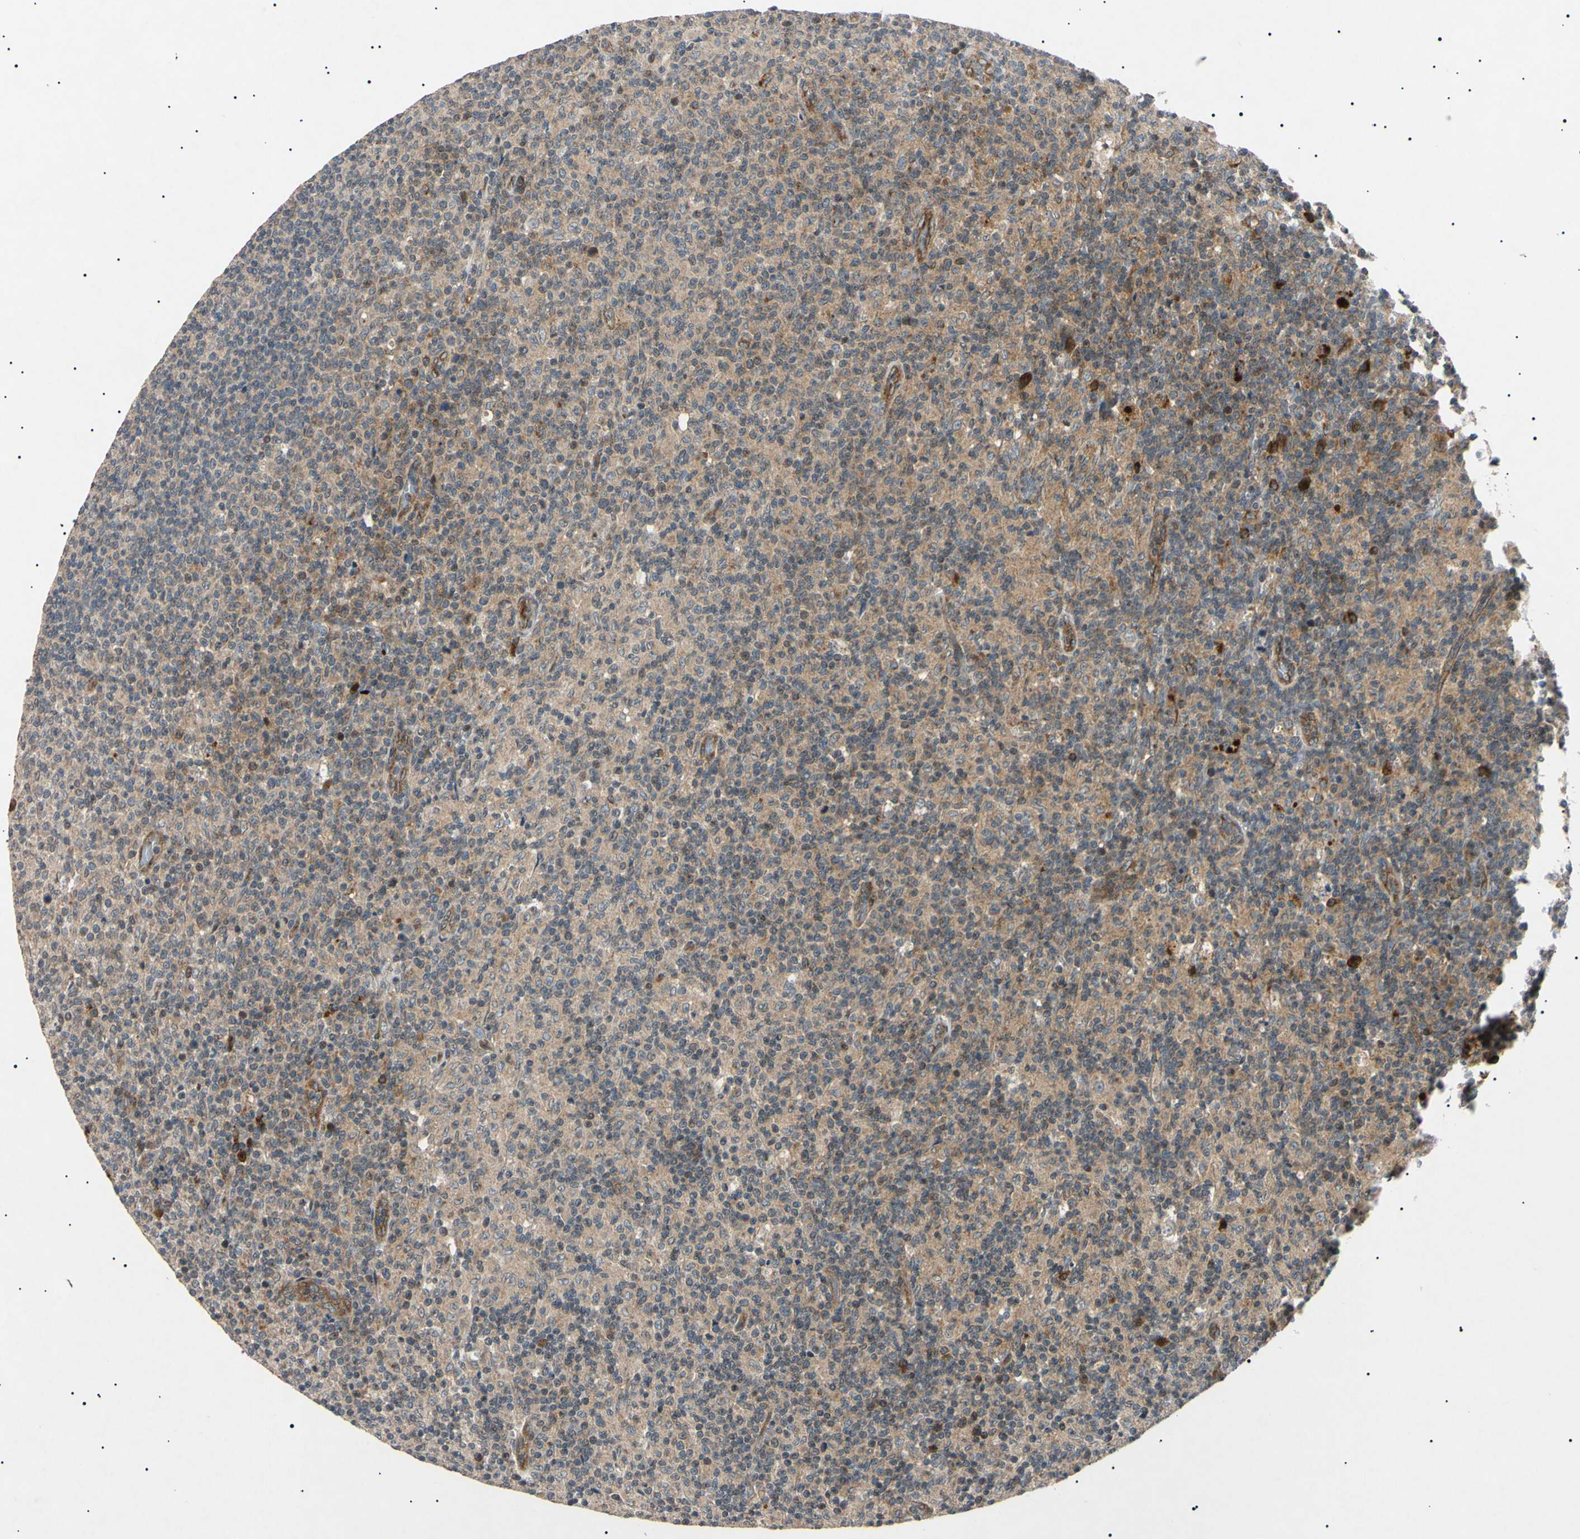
{"staining": {"intensity": "strong", "quantity": "<25%", "location": "cytoplasmic/membranous"}, "tissue": "lymph node", "cell_type": "Germinal center cells", "image_type": "normal", "snomed": [{"axis": "morphology", "description": "Normal tissue, NOS"}, {"axis": "morphology", "description": "Inflammation, NOS"}, {"axis": "topography", "description": "Lymph node"}], "caption": "Lymph node stained with immunohistochemistry (IHC) shows strong cytoplasmic/membranous expression in approximately <25% of germinal center cells. The staining was performed using DAB (3,3'-diaminobenzidine), with brown indicating positive protein expression. Nuclei are stained blue with hematoxylin.", "gene": "TUBB4A", "patient": {"sex": "male", "age": 55}}